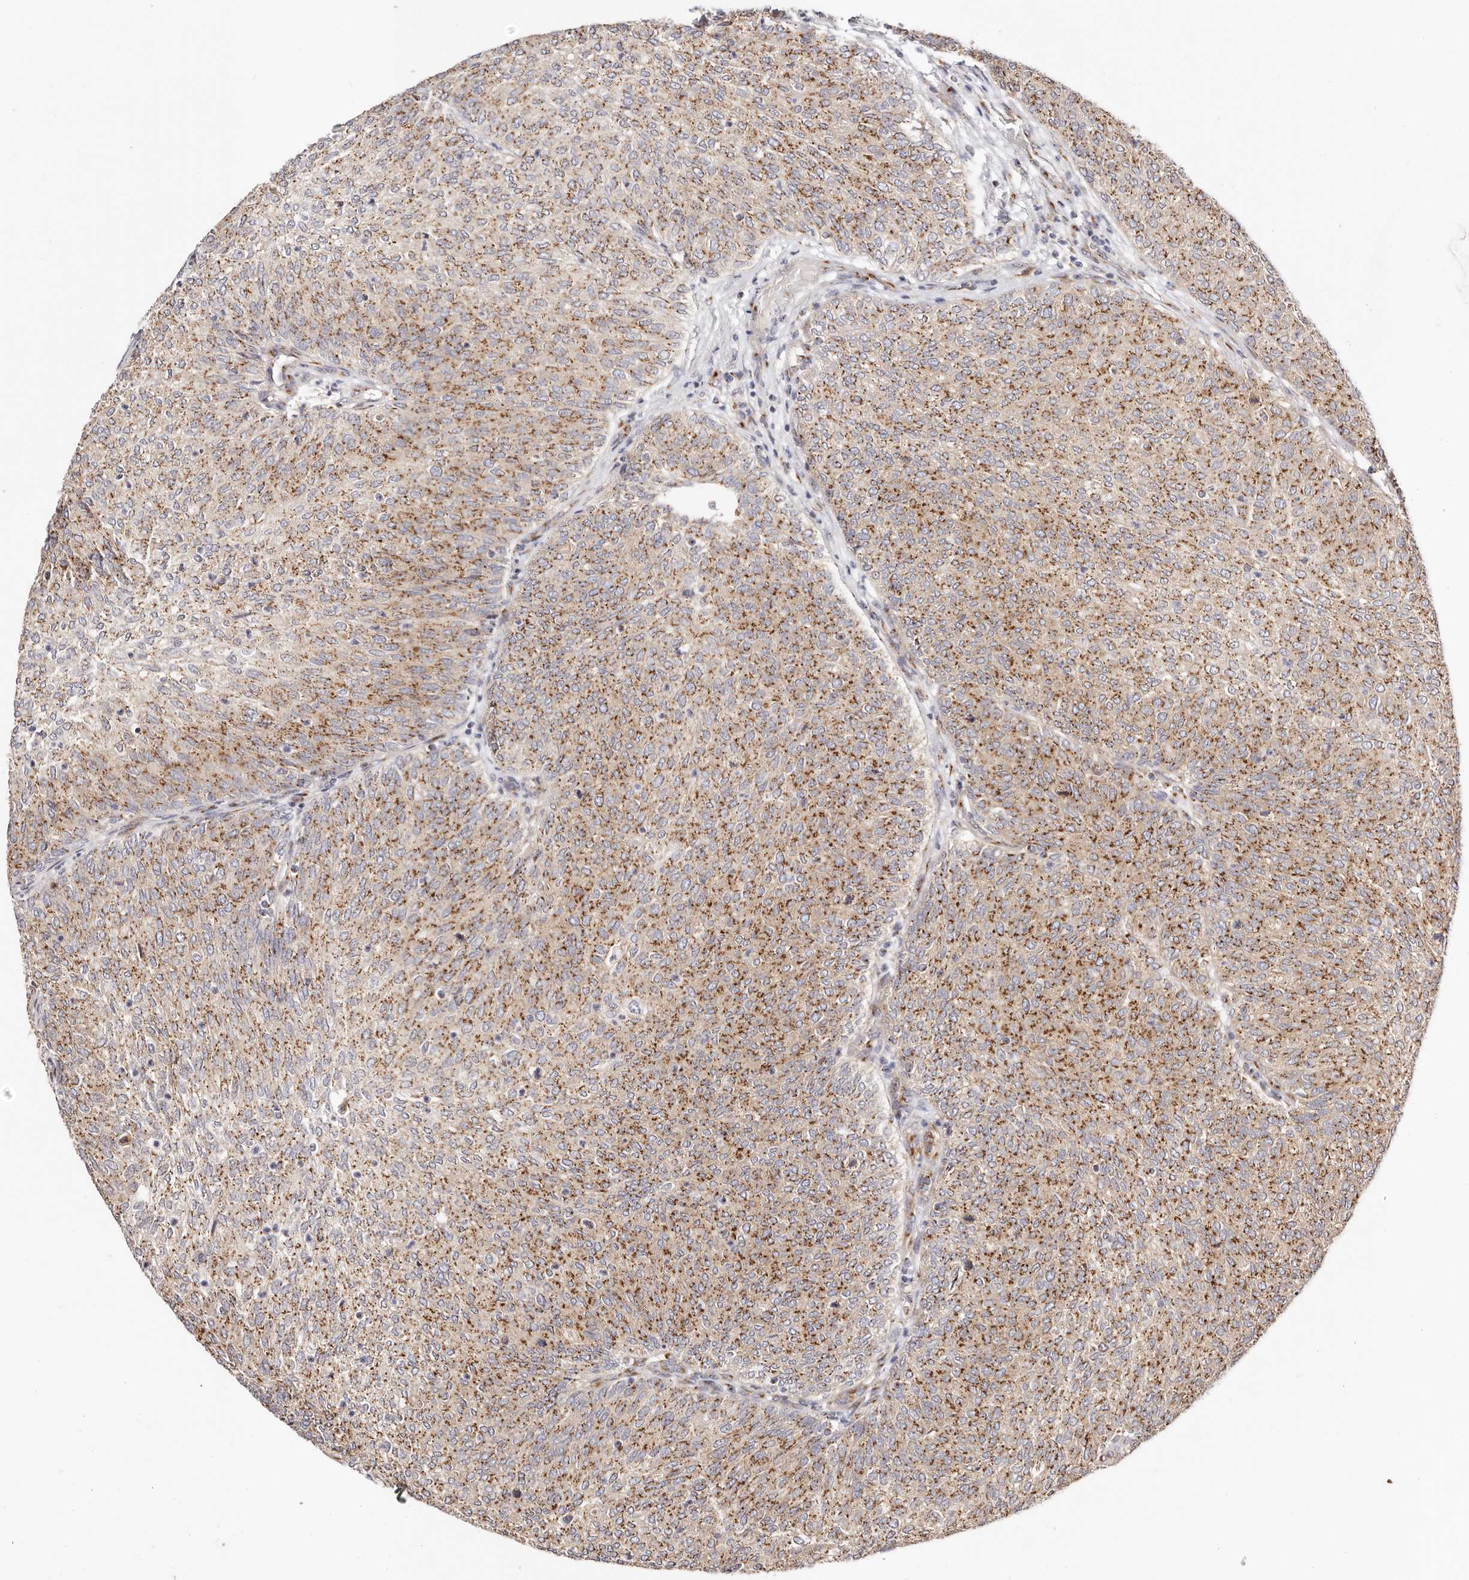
{"staining": {"intensity": "strong", "quantity": ">75%", "location": "cytoplasmic/membranous"}, "tissue": "urothelial cancer", "cell_type": "Tumor cells", "image_type": "cancer", "snomed": [{"axis": "morphology", "description": "Urothelial carcinoma, Low grade"}, {"axis": "topography", "description": "Urinary bladder"}], "caption": "This is an image of immunohistochemistry (IHC) staining of urothelial cancer, which shows strong staining in the cytoplasmic/membranous of tumor cells.", "gene": "MAPK6", "patient": {"sex": "female", "age": 79}}